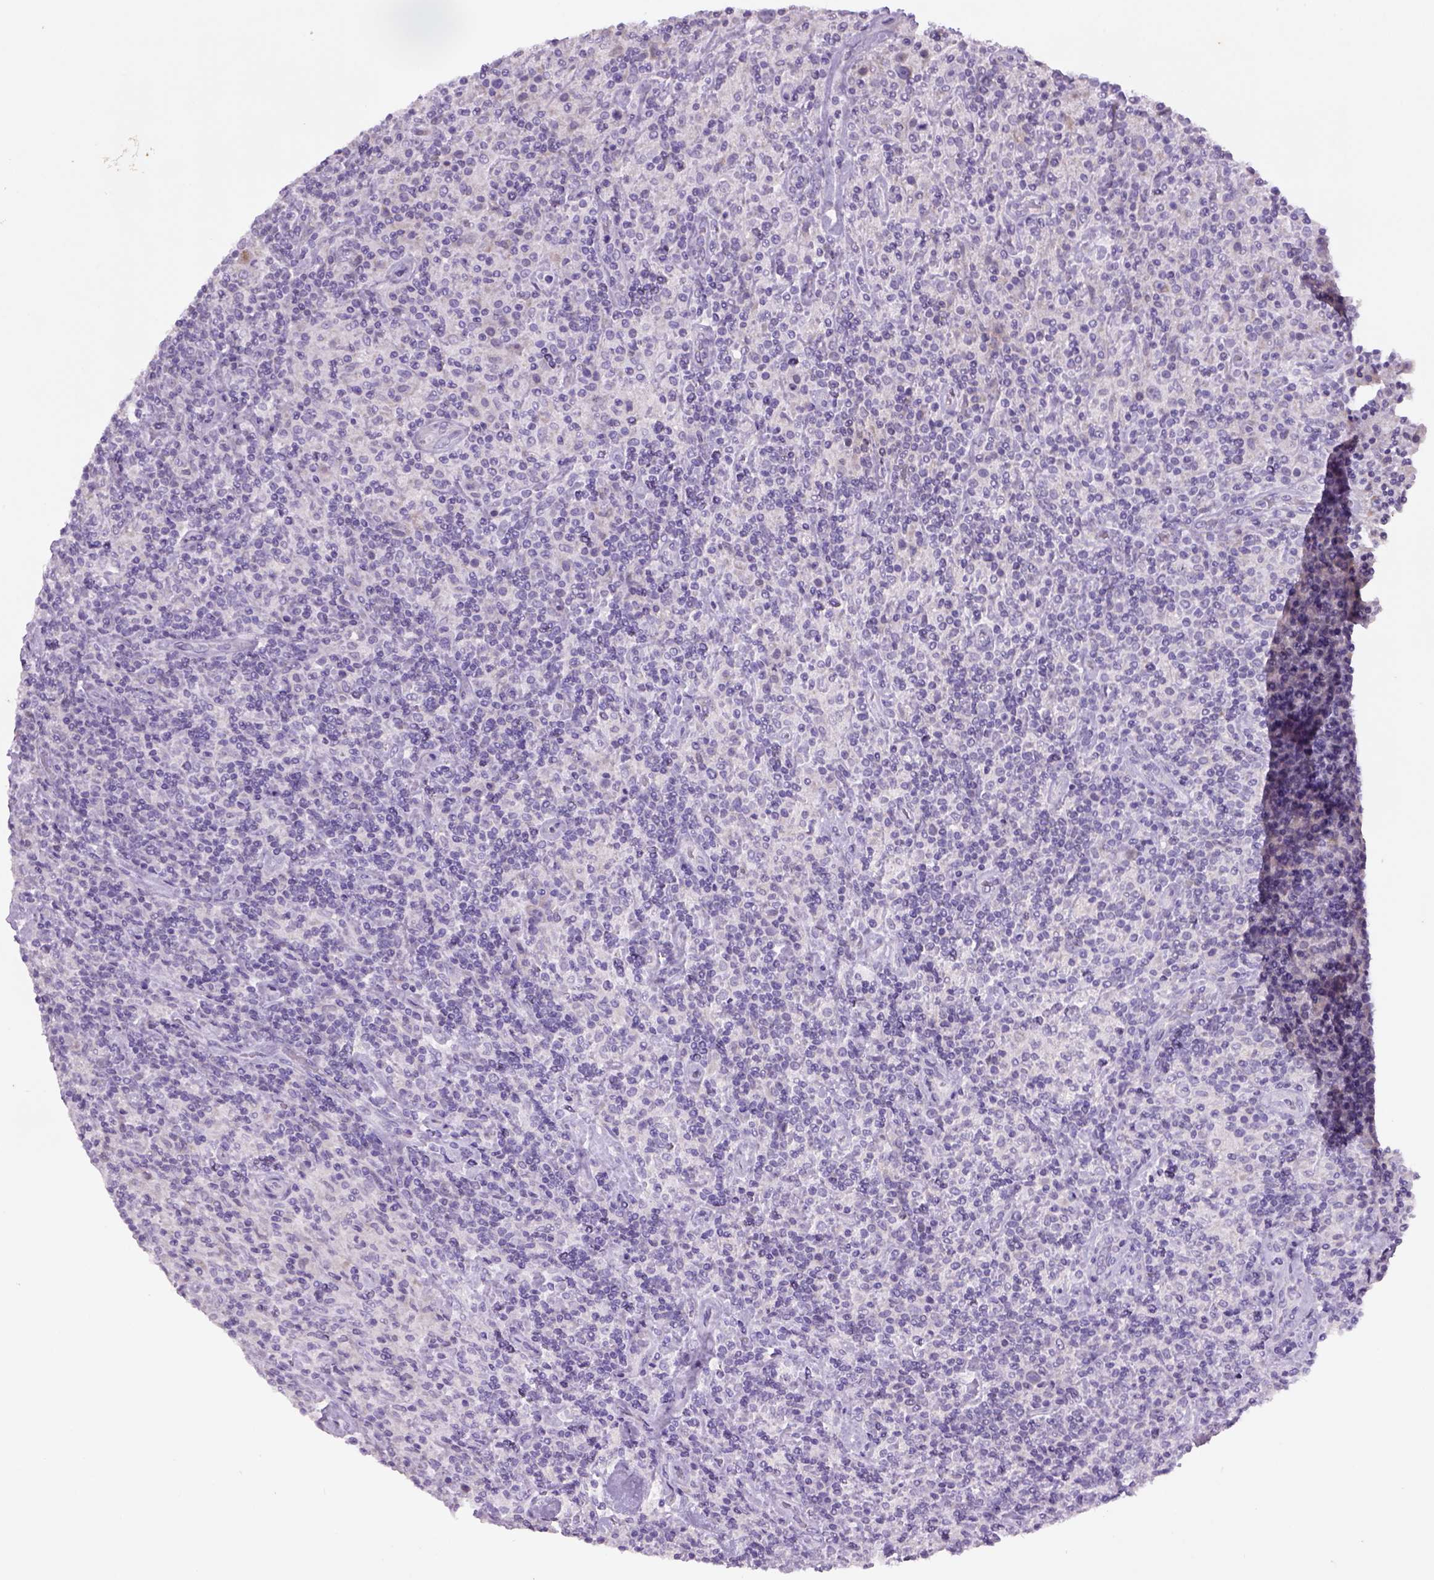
{"staining": {"intensity": "weak", "quantity": "<25%", "location": "cytoplasmic/membranous"}, "tissue": "lymphoma", "cell_type": "Tumor cells", "image_type": "cancer", "snomed": [{"axis": "morphology", "description": "Hodgkin's disease, NOS"}, {"axis": "topography", "description": "Lymph node"}], "caption": "The histopathology image reveals no significant expression in tumor cells of lymphoma.", "gene": "ADGRV1", "patient": {"sex": "male", "age": 70}}